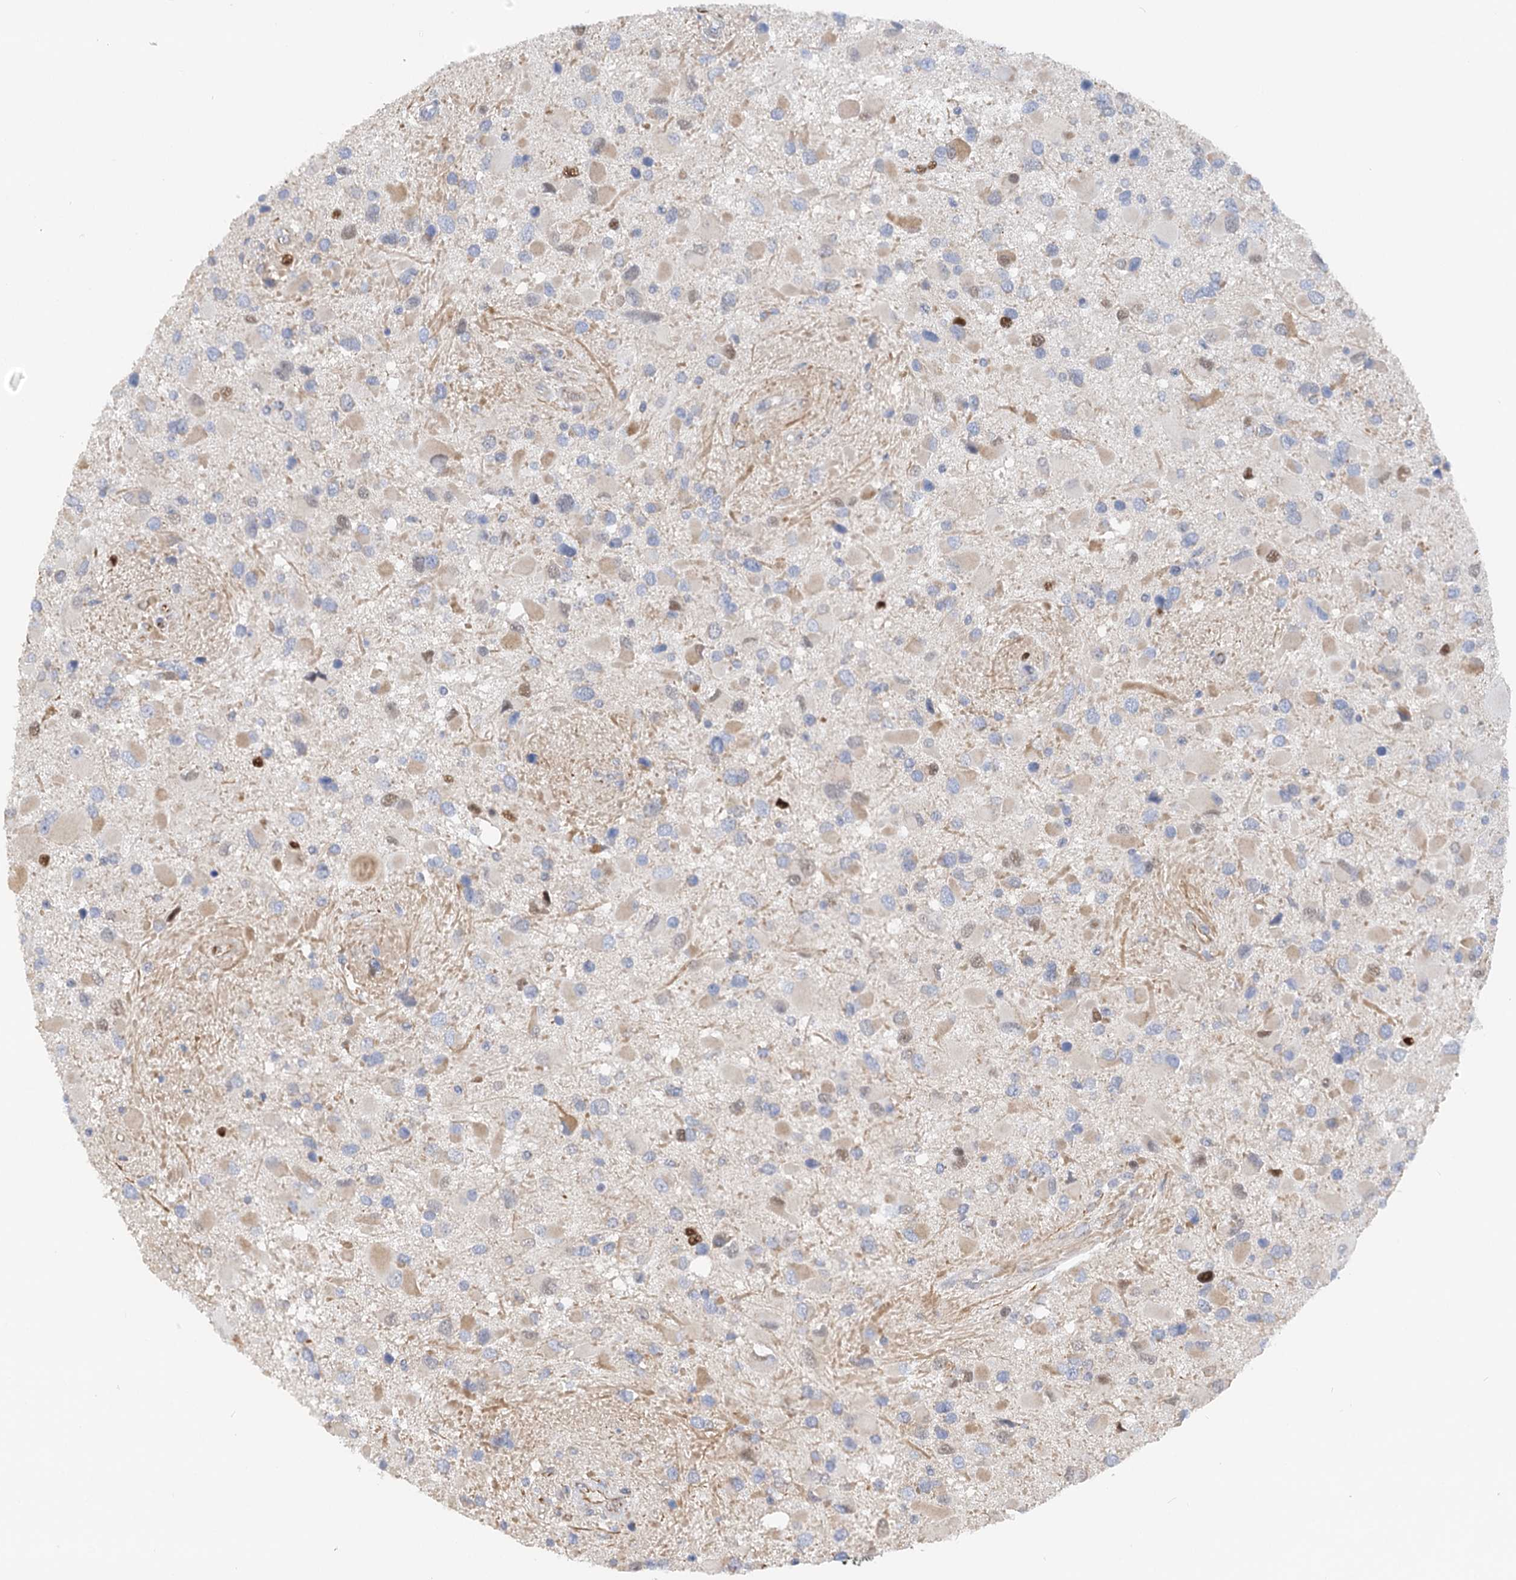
{"staining": {"intensity": "weak", "quantity": "<25%", "location": "cytoplasmic/membranous"}, "tissue": "glioma", "cell_type": "Tumor cells", "image_type": "cancer", "snomed": [{"axis": "morphology", "description": "Glioma, malignant, High grade"}, {"axis": "topography", "description": "Brain"}], "caption": "Malignant glioma (high-grade) stained for a protein using immunohistochemistry demonstrates no staining tumor cells.", "gene": "NELL2", "patient": {"sex": "male", "age": 53}}